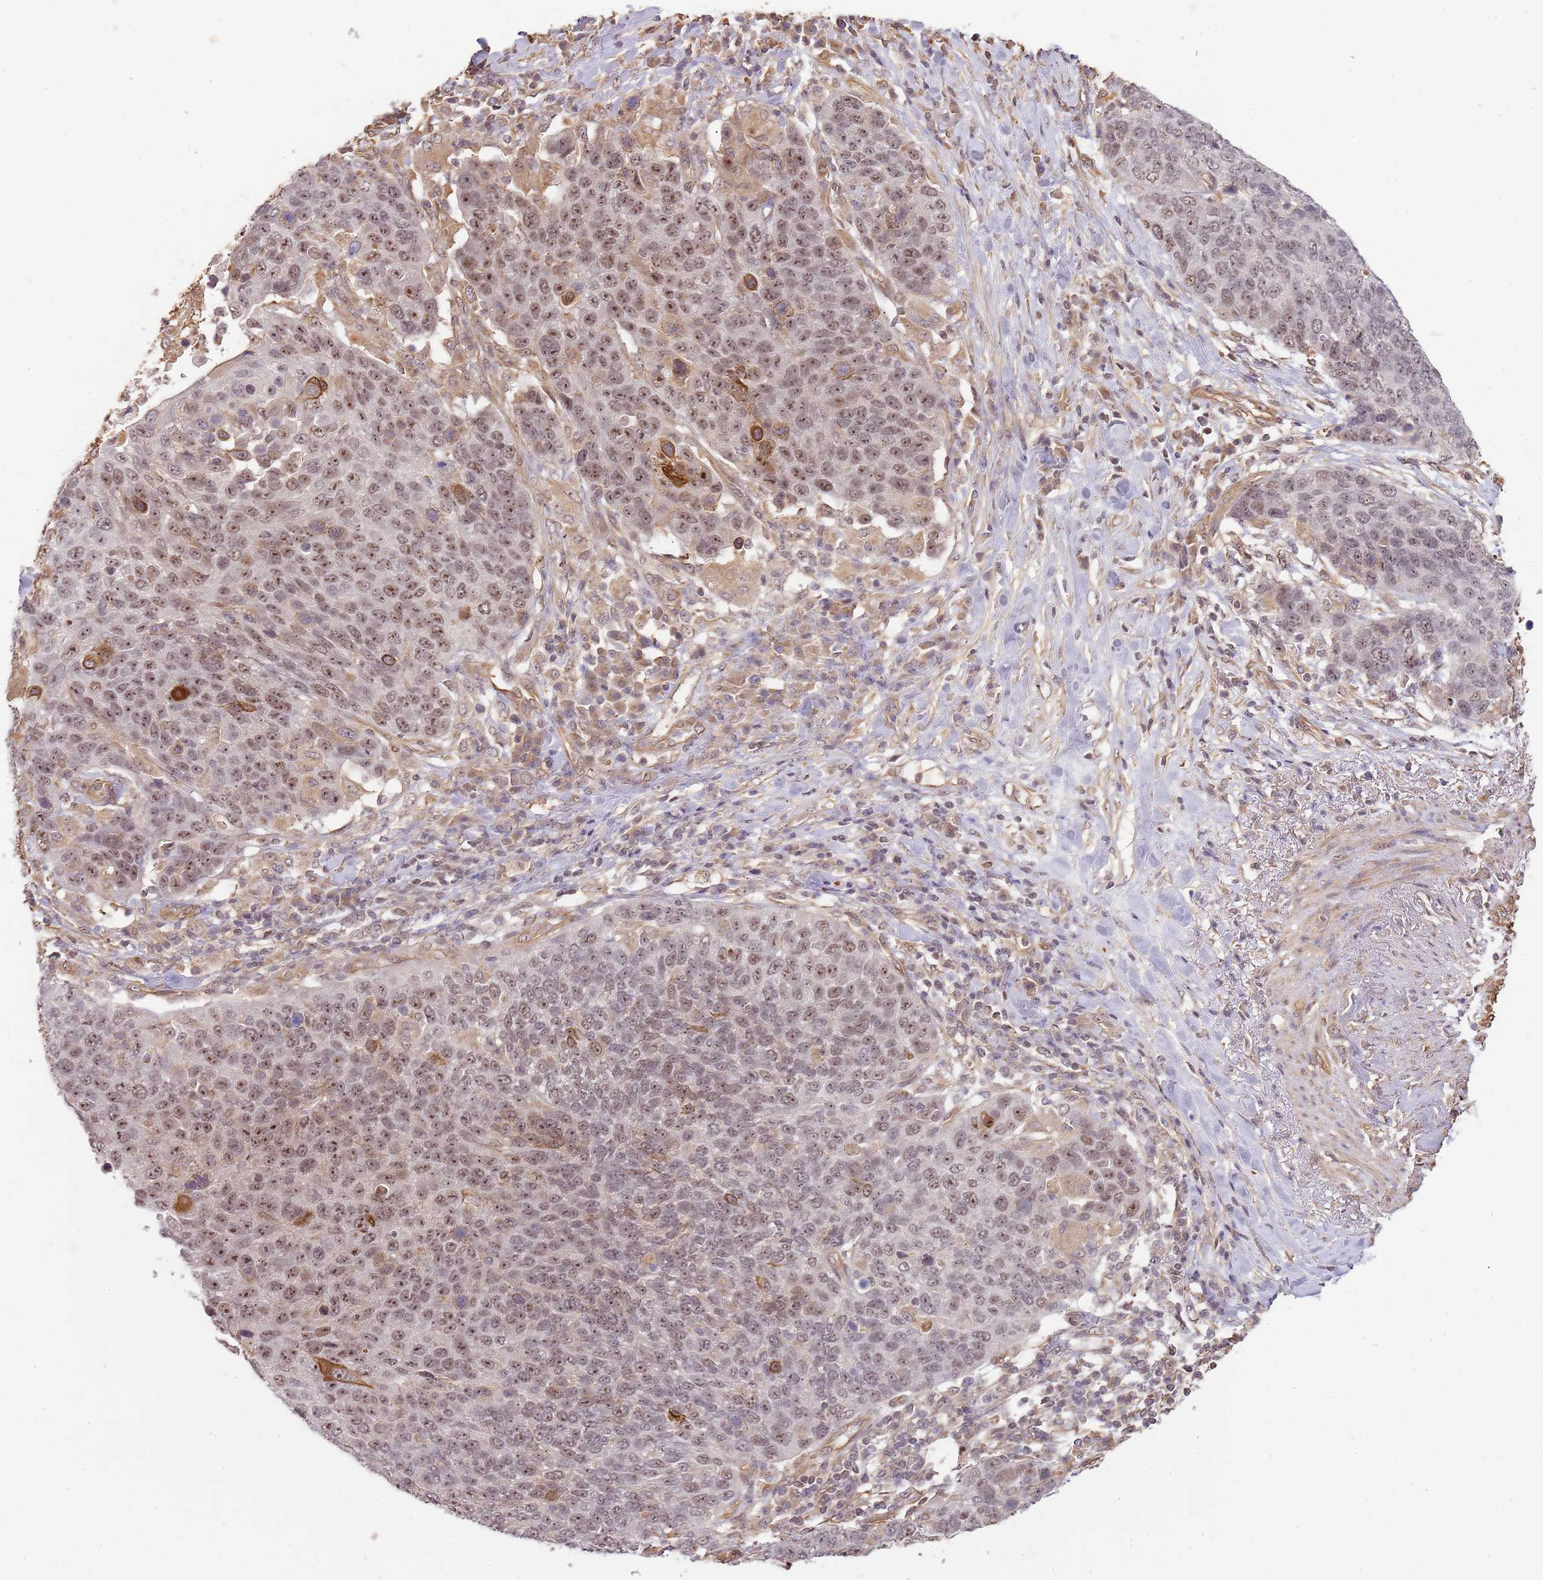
{"staining": {"intensity": "moderate", "quantity": ">75%", "location": "cytoplasmic/membranous,nuclear"}, "tissue": "lung cancer", "cell_type": "Tumor cells", "image_type": "cancer", "snomed": [{"axis": "morphology", "description": "Normal tissue, NOS"}, {"axis": "morphology", "description": "Squamous cell carcinoma, NOS"}, {"axis": "topography", "description": "Lymph node"}, {"axis": "topography", "description": "Lung"}], "caption": "IHC of human squamous cell carcinoma (lung) exhibits medium levels of moderate cytoplasmic/membranous and nuclear expression in approximately >75% of tumor cells.", "gene": "SURF2", "patient": {"sex": "male", "age": 66}}